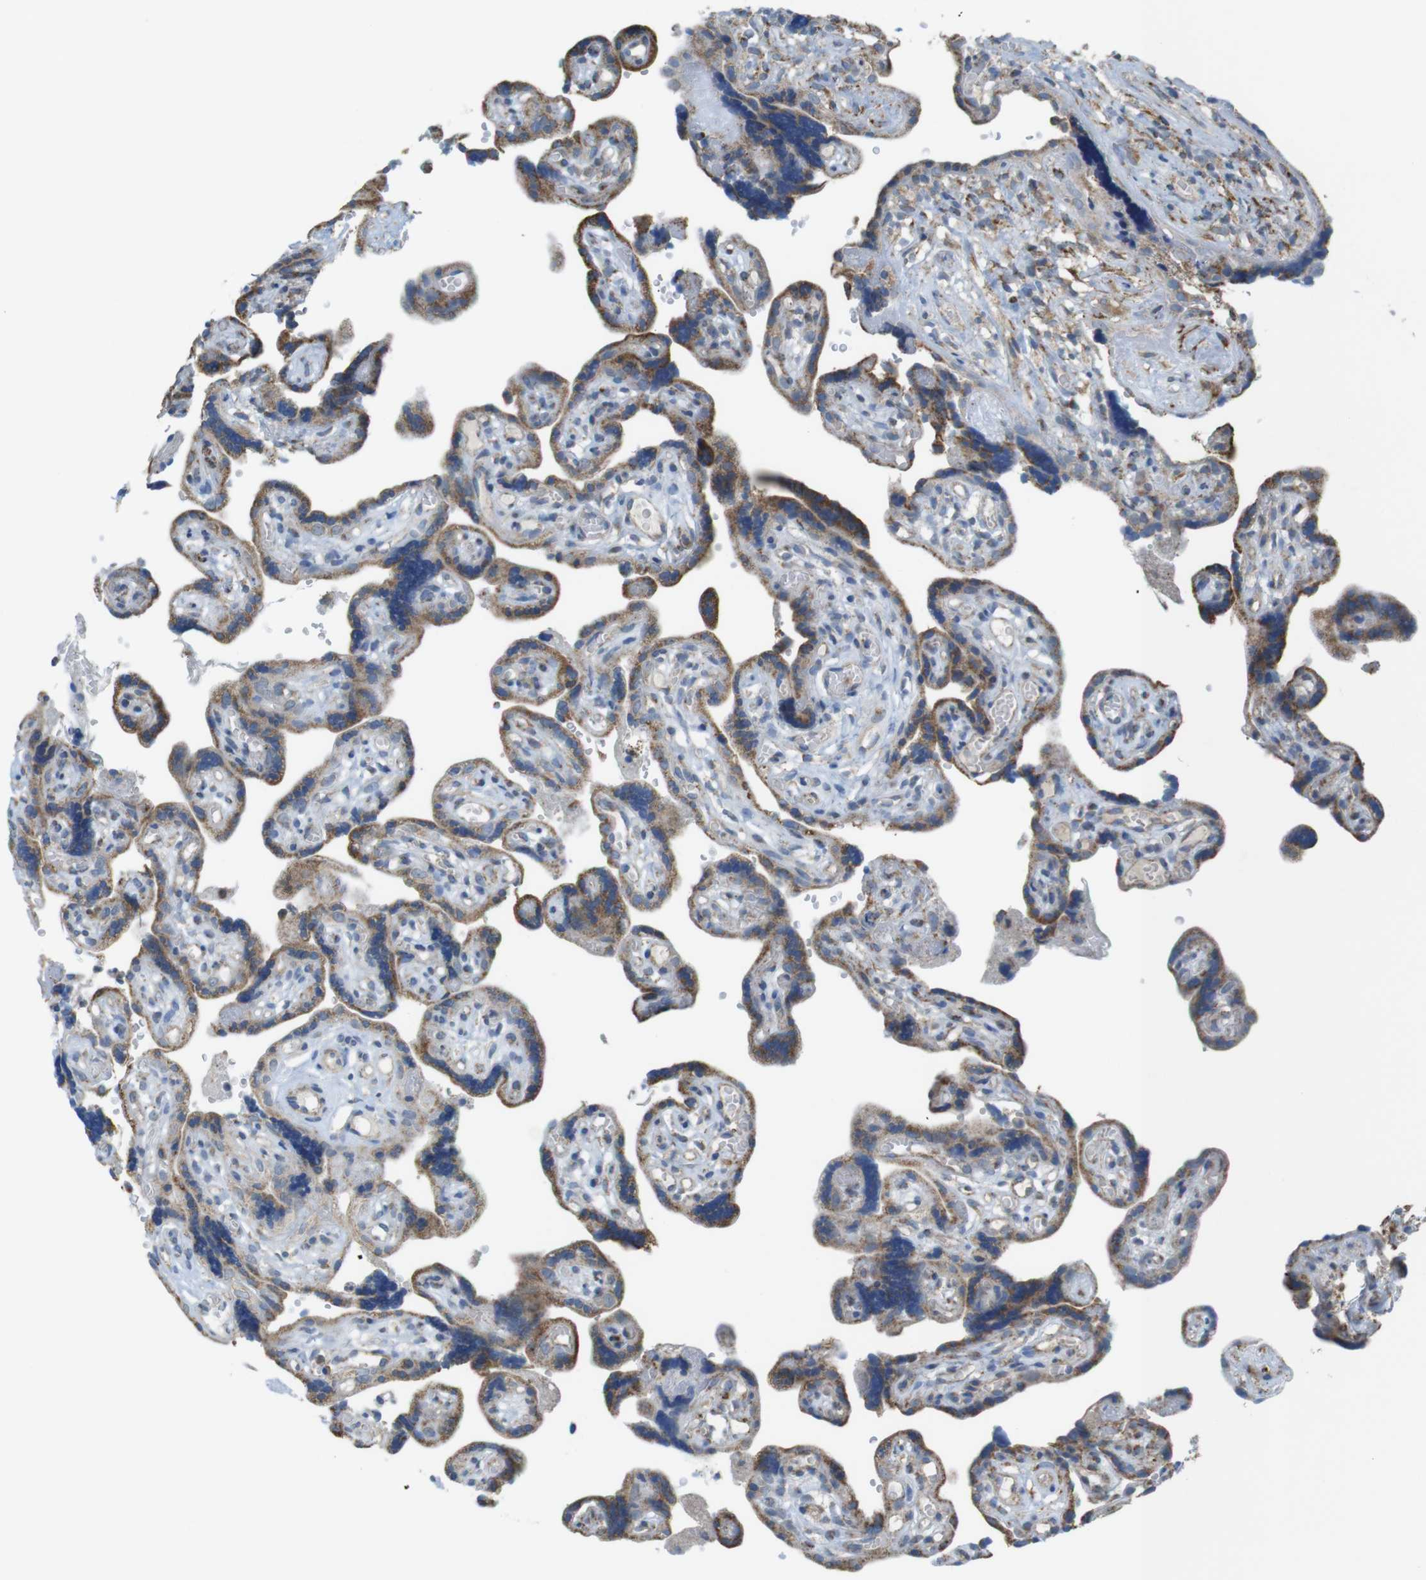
{"staining": {"intensity": "strong", "quantity": ">75%", "location": "cytoplasmic/membranous"}, "tissue": "placenta", "cell_type": "Trophoblastic cells", "image_type": "normal", "snomed": [{"axis": "morphology", "description": "Normal tissue, NOS"}, {"axis": "topography", "description": "Placenta"}], "caption": "The micrograph demonstrates a brown stain indicating the presence of a protein in the cytoplasmic/membranous of trophoblastic cells in placenta.", "gene": "GRIK1", "patient": {"sex": "female", "age": 30}}